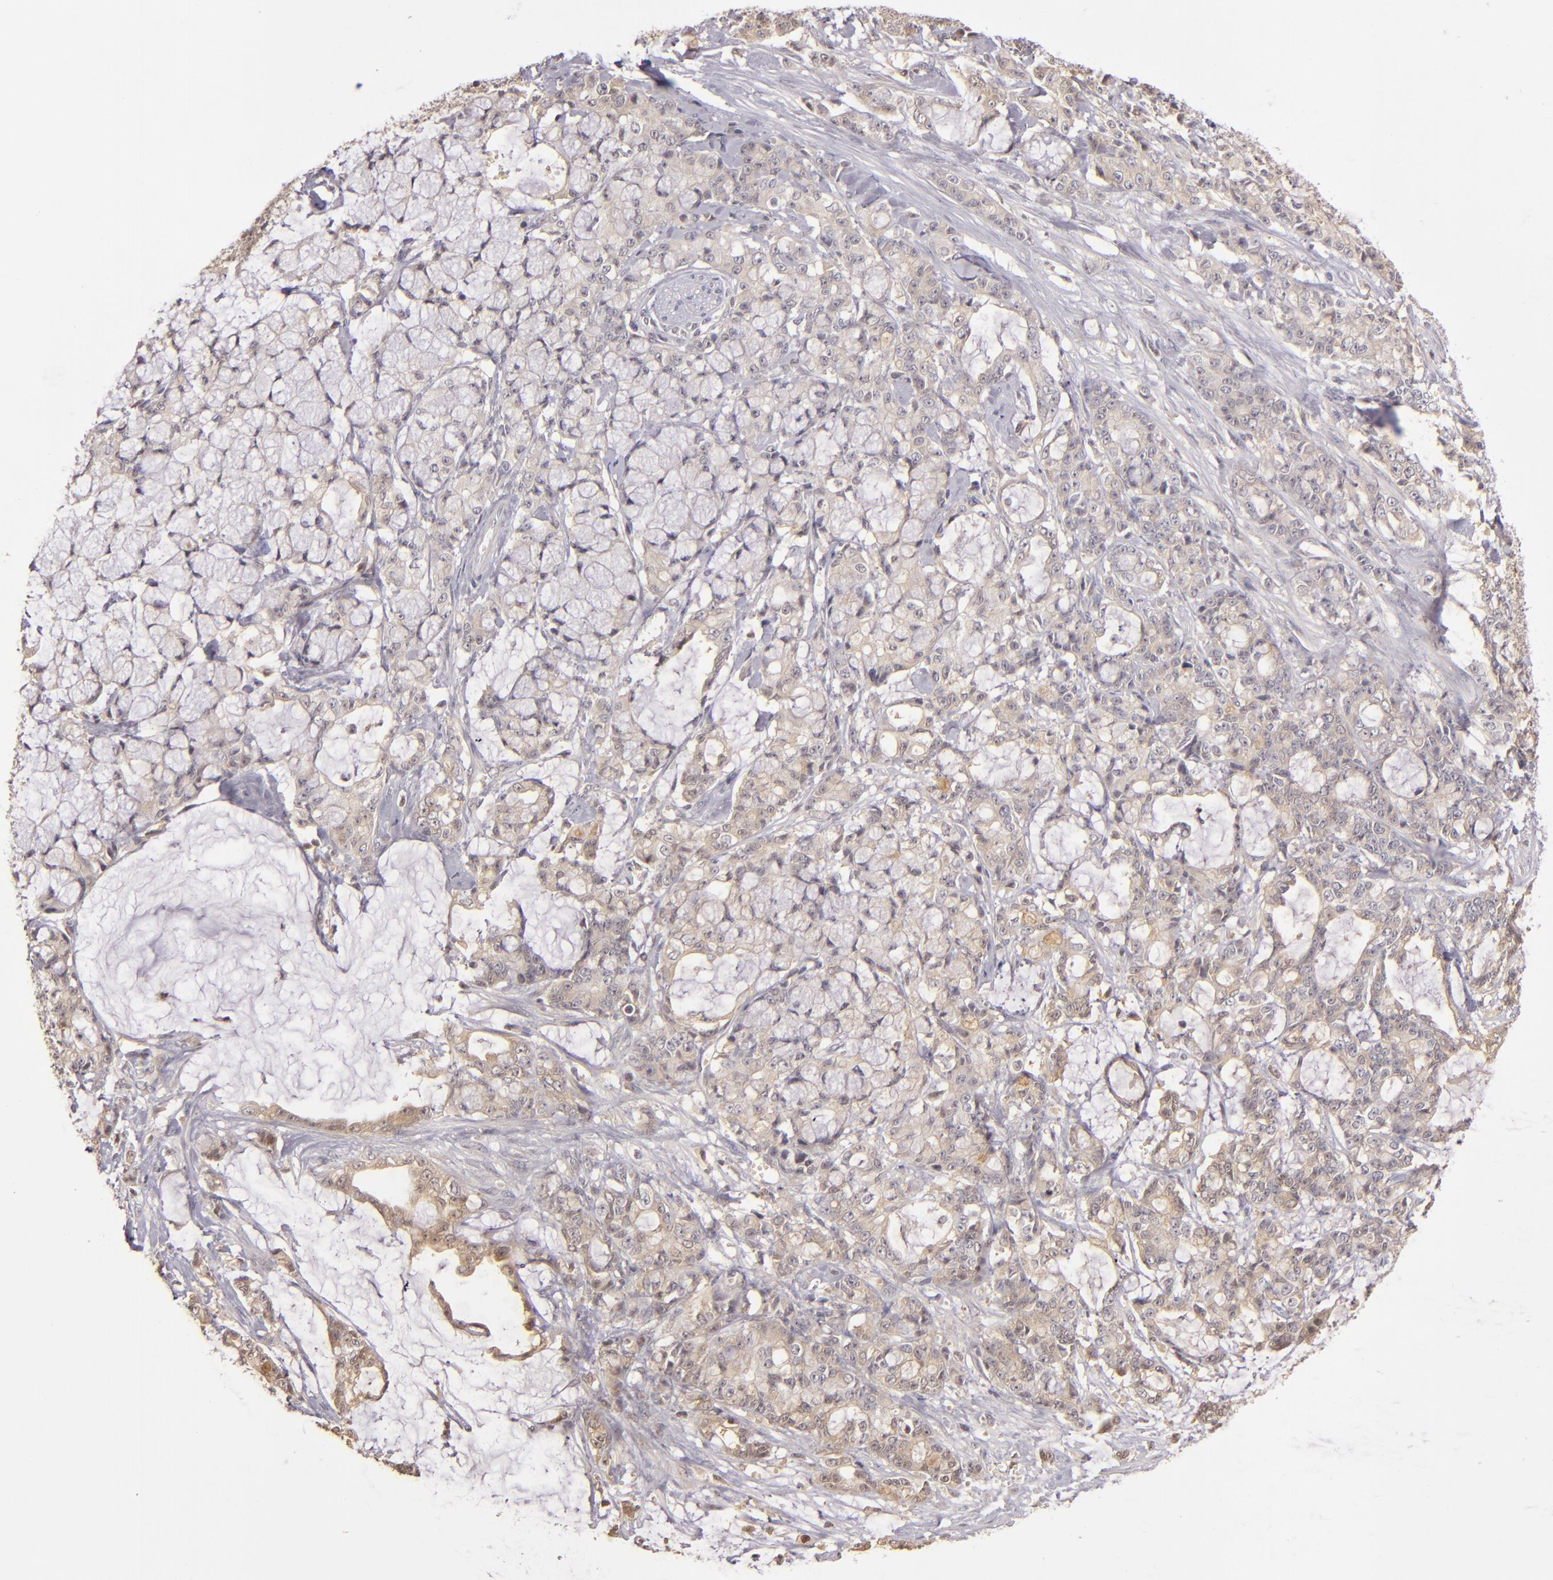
{"staining": {"intensity": "weak", "quantity": ">75%", "location": "cytoplasmic/membranous,nuclear"}, "tissue": "pancreatic cancer", "cell_type": "Tumor cells", "image_type": "cancer", "snomed": [{"axis": "morphology", "description": "Adenocarcinoma, NOS"}, {"axis": "topography", "description": "Pancreas"}], "caption": "The photomicrograph exhibits staining of pancreatic cancer, revealing weak cytoplasmic/membranous and nuclear protein positivity (brown color) within tumor cells.", "gene": "LRG1", "patient": {"sex": "female", "age": 73}}